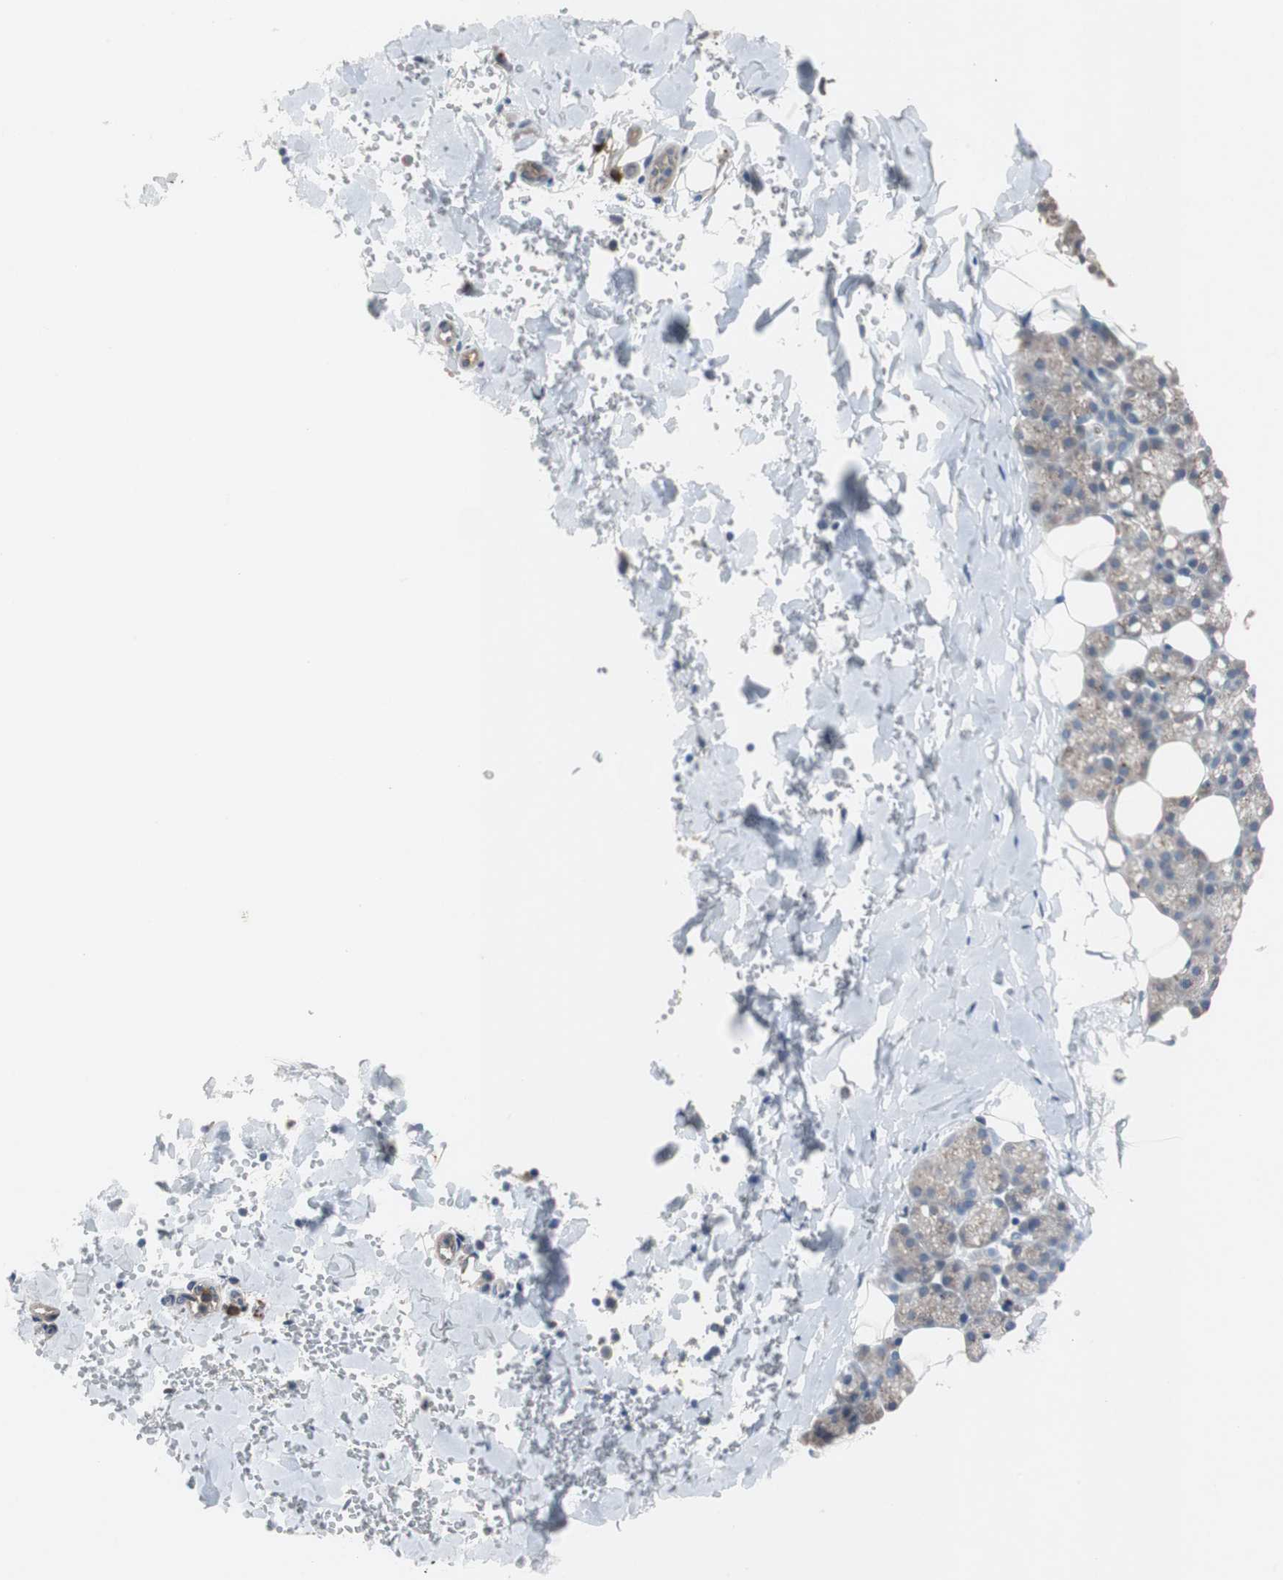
{"staining": {"intensity": "negative", "quantity": "none", "location": "none"}, "tissue": "salivary gland", "cell_type": "Glandular cells", "image_type": "normal", "snomed": [{"axis": "morphology", "description": "Normal tissue, NOS"}, {"axis": "topography", "description": "Lymph node"}, {"axis": "topography", "description": "Salivary gland"}], "caption": "Glandular cells show no significant staining in benign salivary gland. (Brightfield microscopy of DAB immunohistochemistry at high magnification).", "gene": "SORT1", "patient": {"sex": "male", "age": 8}}